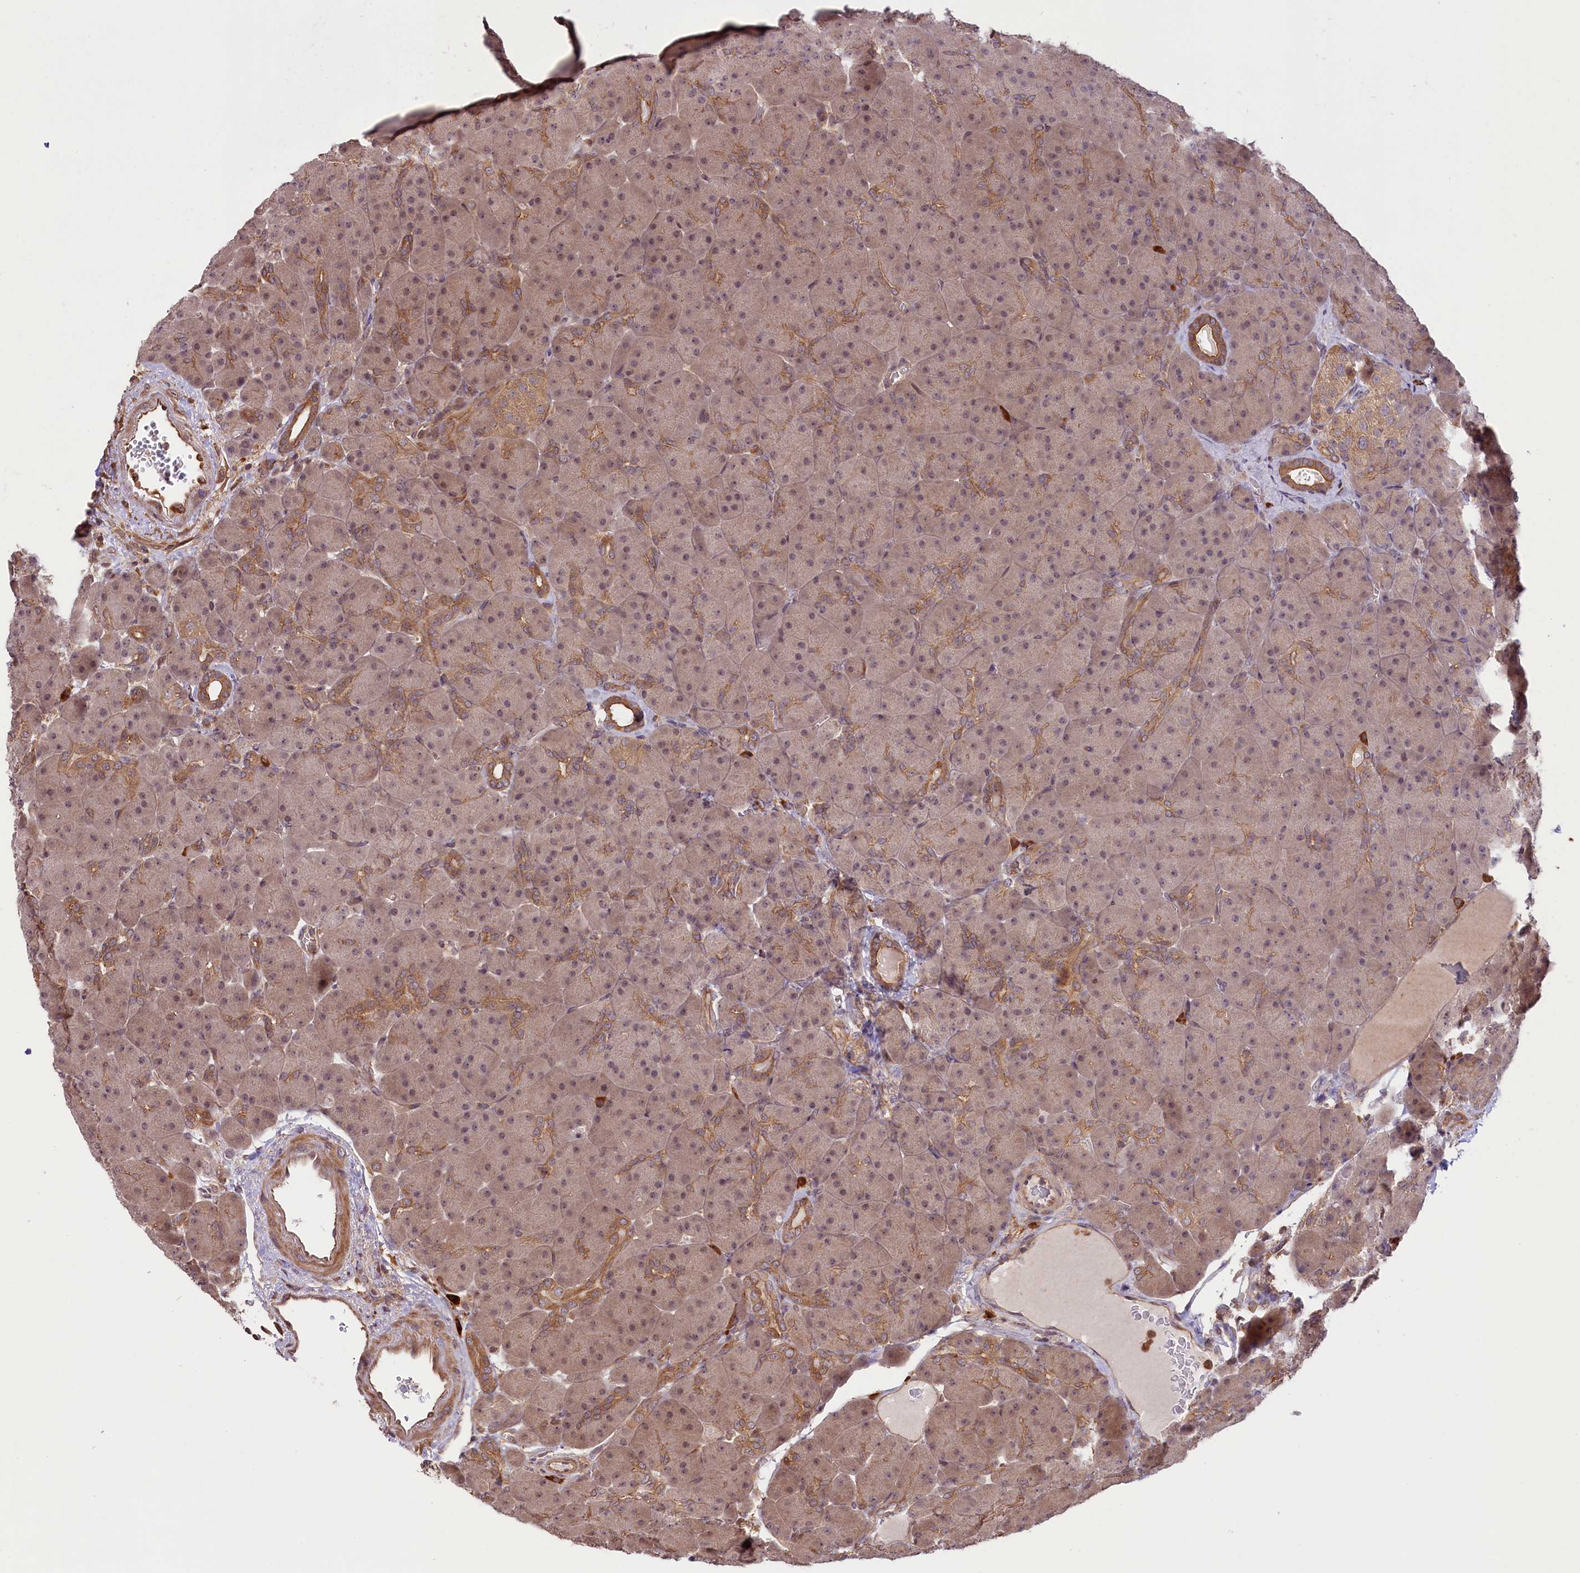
{"staining": {"intensity": "moderate", "quantity": "25%-75%", "location": "cytoplasmic/membranous"}, "tissue": "pancreas", "cell_type": "Exocrine glandular cells", "image_type": "normal", "snomed": [{"axis": "morphology", "description": "Normal tissue, NOS"}, {"axis": "topography", "description": "Pancreas"}], "caption": "Immunohistochemistry (IHC) histopathology image of benign pancreas: human pancreas stained using immunohistochemistry (IHC) displays medium levels of moderate protein expression localized specifically in the cytoplasmic/membranous of exocrine glandular cells, appearing as a cytoplasmic/membranous brown color.", "gene": "RIC8A", "patient": {"sex": "male", "age": 66}}